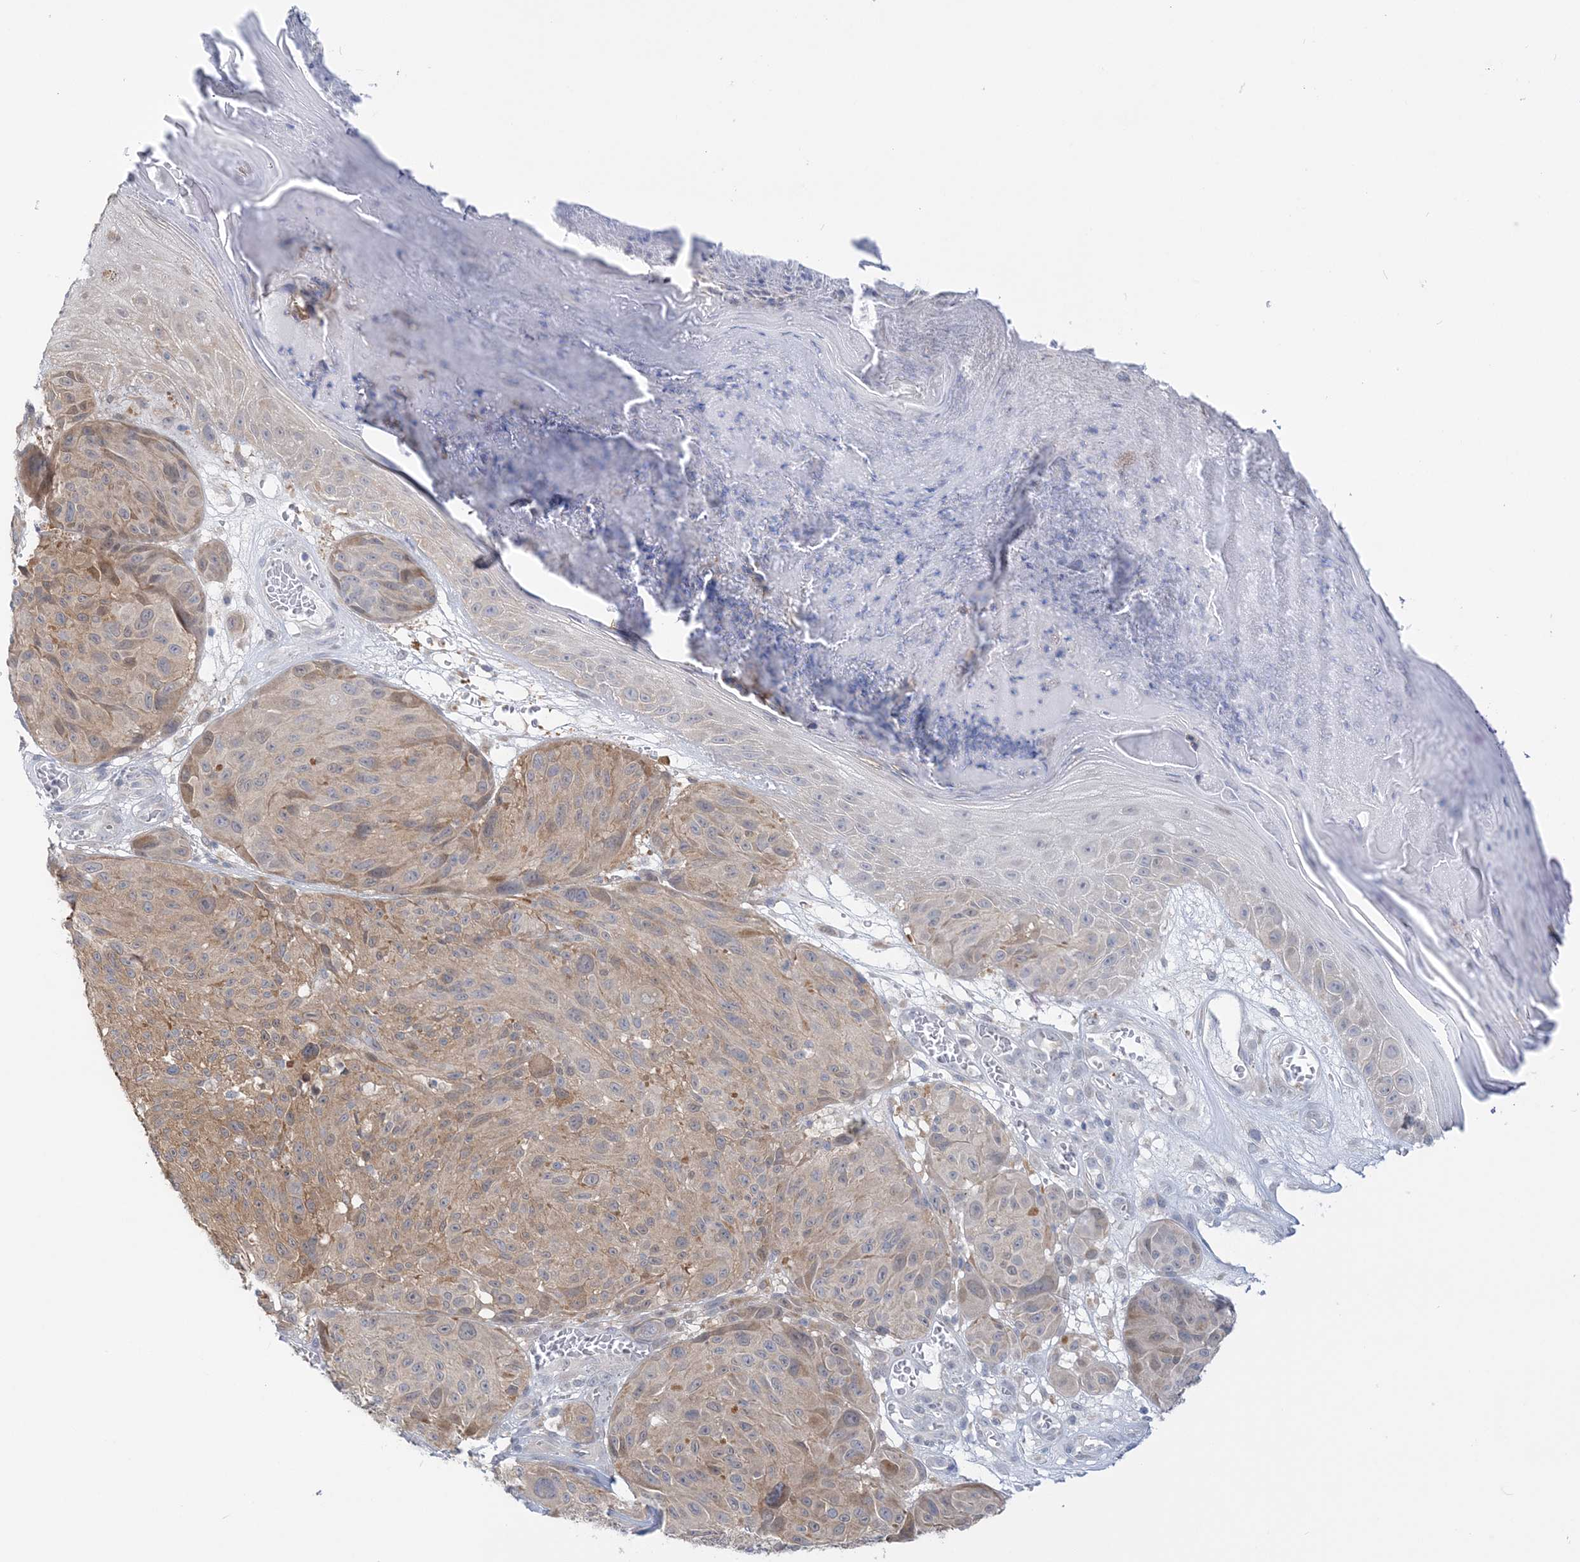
{"staining": {"intensity": "weak", "quantity": "25%-75%", "location": "cytoplasmic/membranous"}, "tissue": "melanoma", "cell_type": "Tumor cells", "image_type": "cancer", "snomed": [{"axis": "morphology", "description": "Malignant melanoma, NOS"}, {"axis": "topography", "description": "Skin"}], "caption": "Malignant melanoma stained with a brown dye reveals weak cytoplasmic/membranous positive positivity in approximately 25%-75% of tumor cells.", "gene": "THADA", "patient": {"sex": "male", "age": 83}}